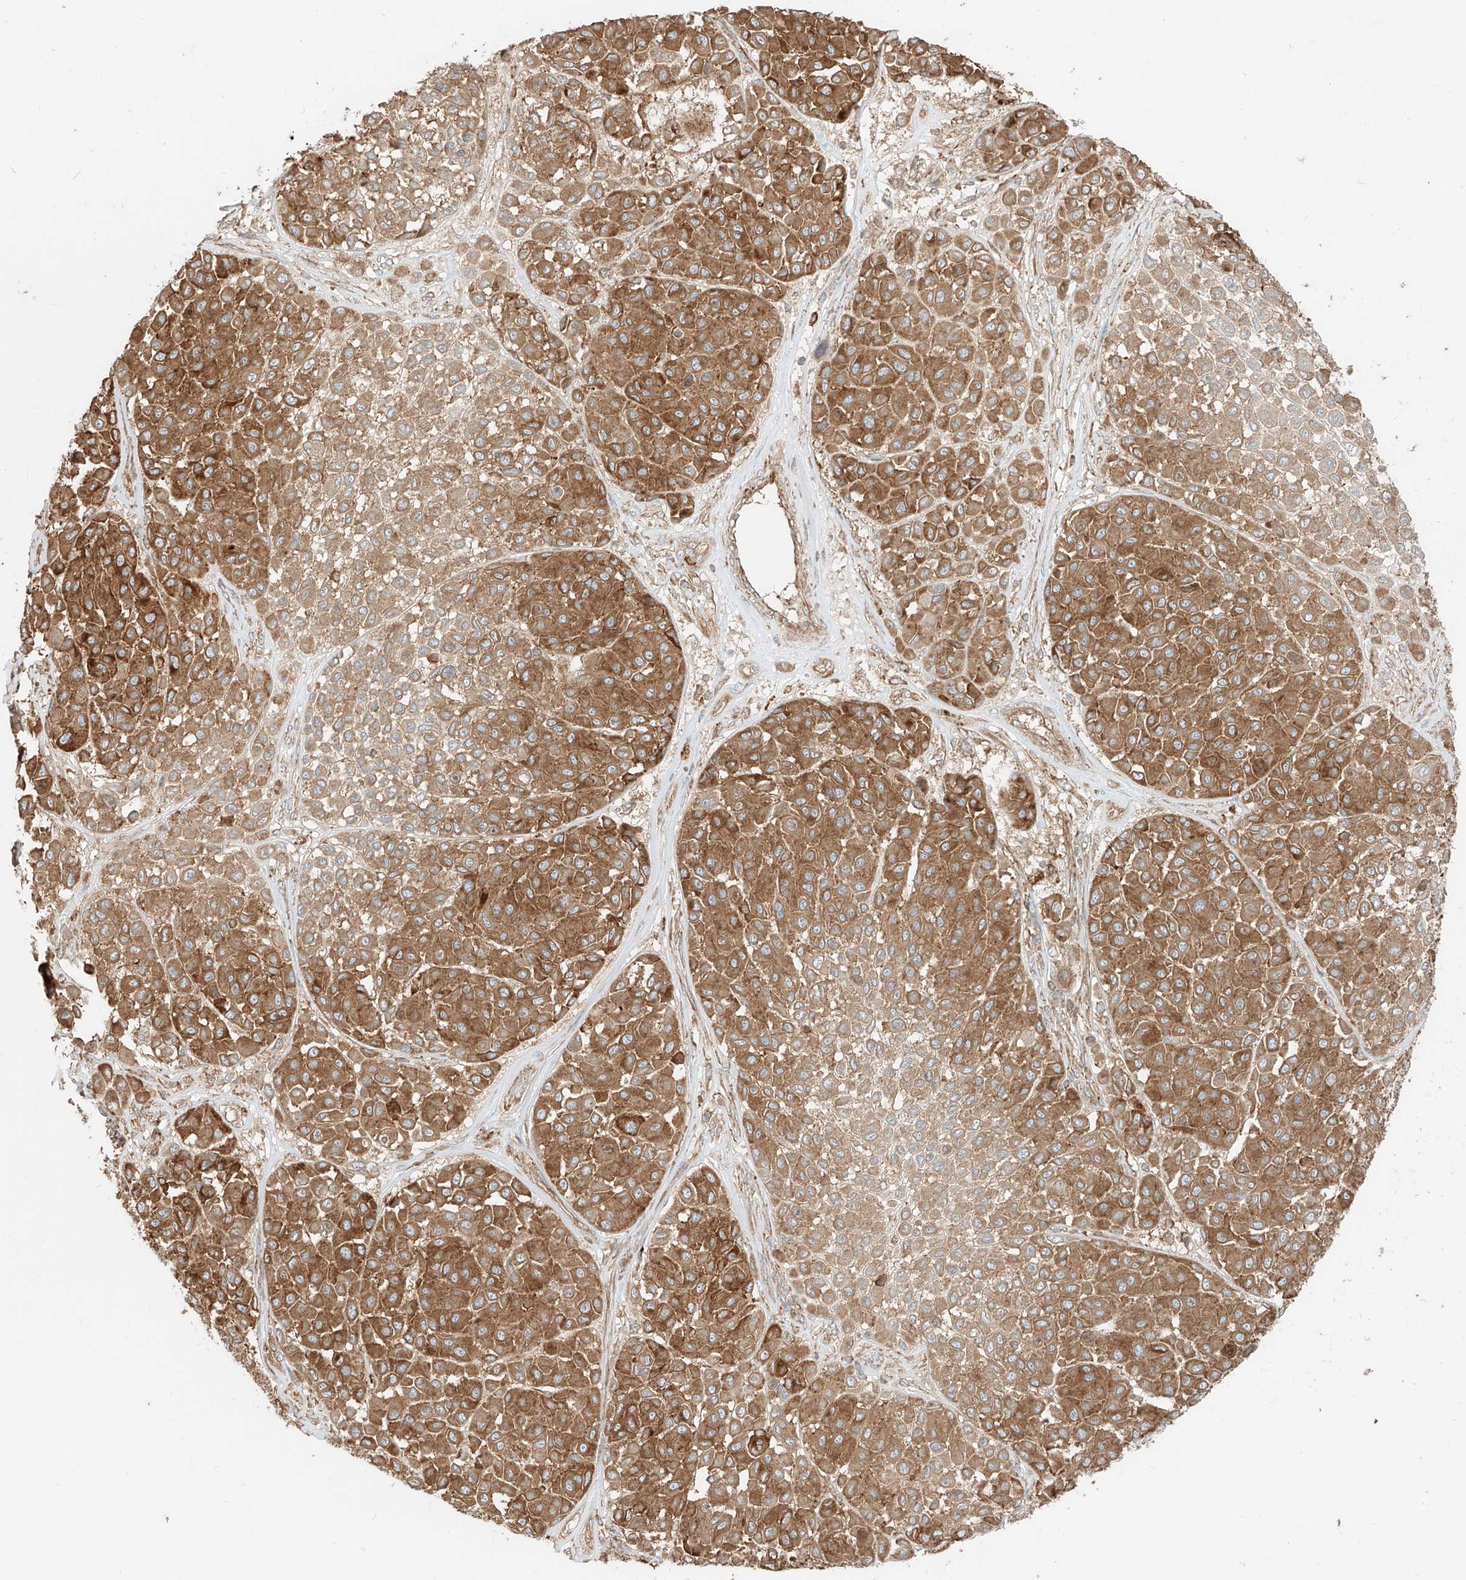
{"staining": {"intensity": "moderate", "quantity": ">75%", "location": "cytoplasmic/membranous"}, "tissue": "melanoma", "cell_type": "Tumor cells", "image_type": "cancer", "snomed": [{"axis": "morphology", "description": "Malignant melanoma, Metastatic site"}, {"axis": "topography", "description": "Soft tissue"}], "caption": "Malignant melanoma (metastatic site) stained with DAB (3,3'-diaminobenzidine) immunohistochemistry (IHC) exhibits medium levels of moderate cytoplasmic/membranous expression in approximately >75% of tumor cells.", "gene": "CCDC115", "patient": {"sex": "male", "age": 41}}